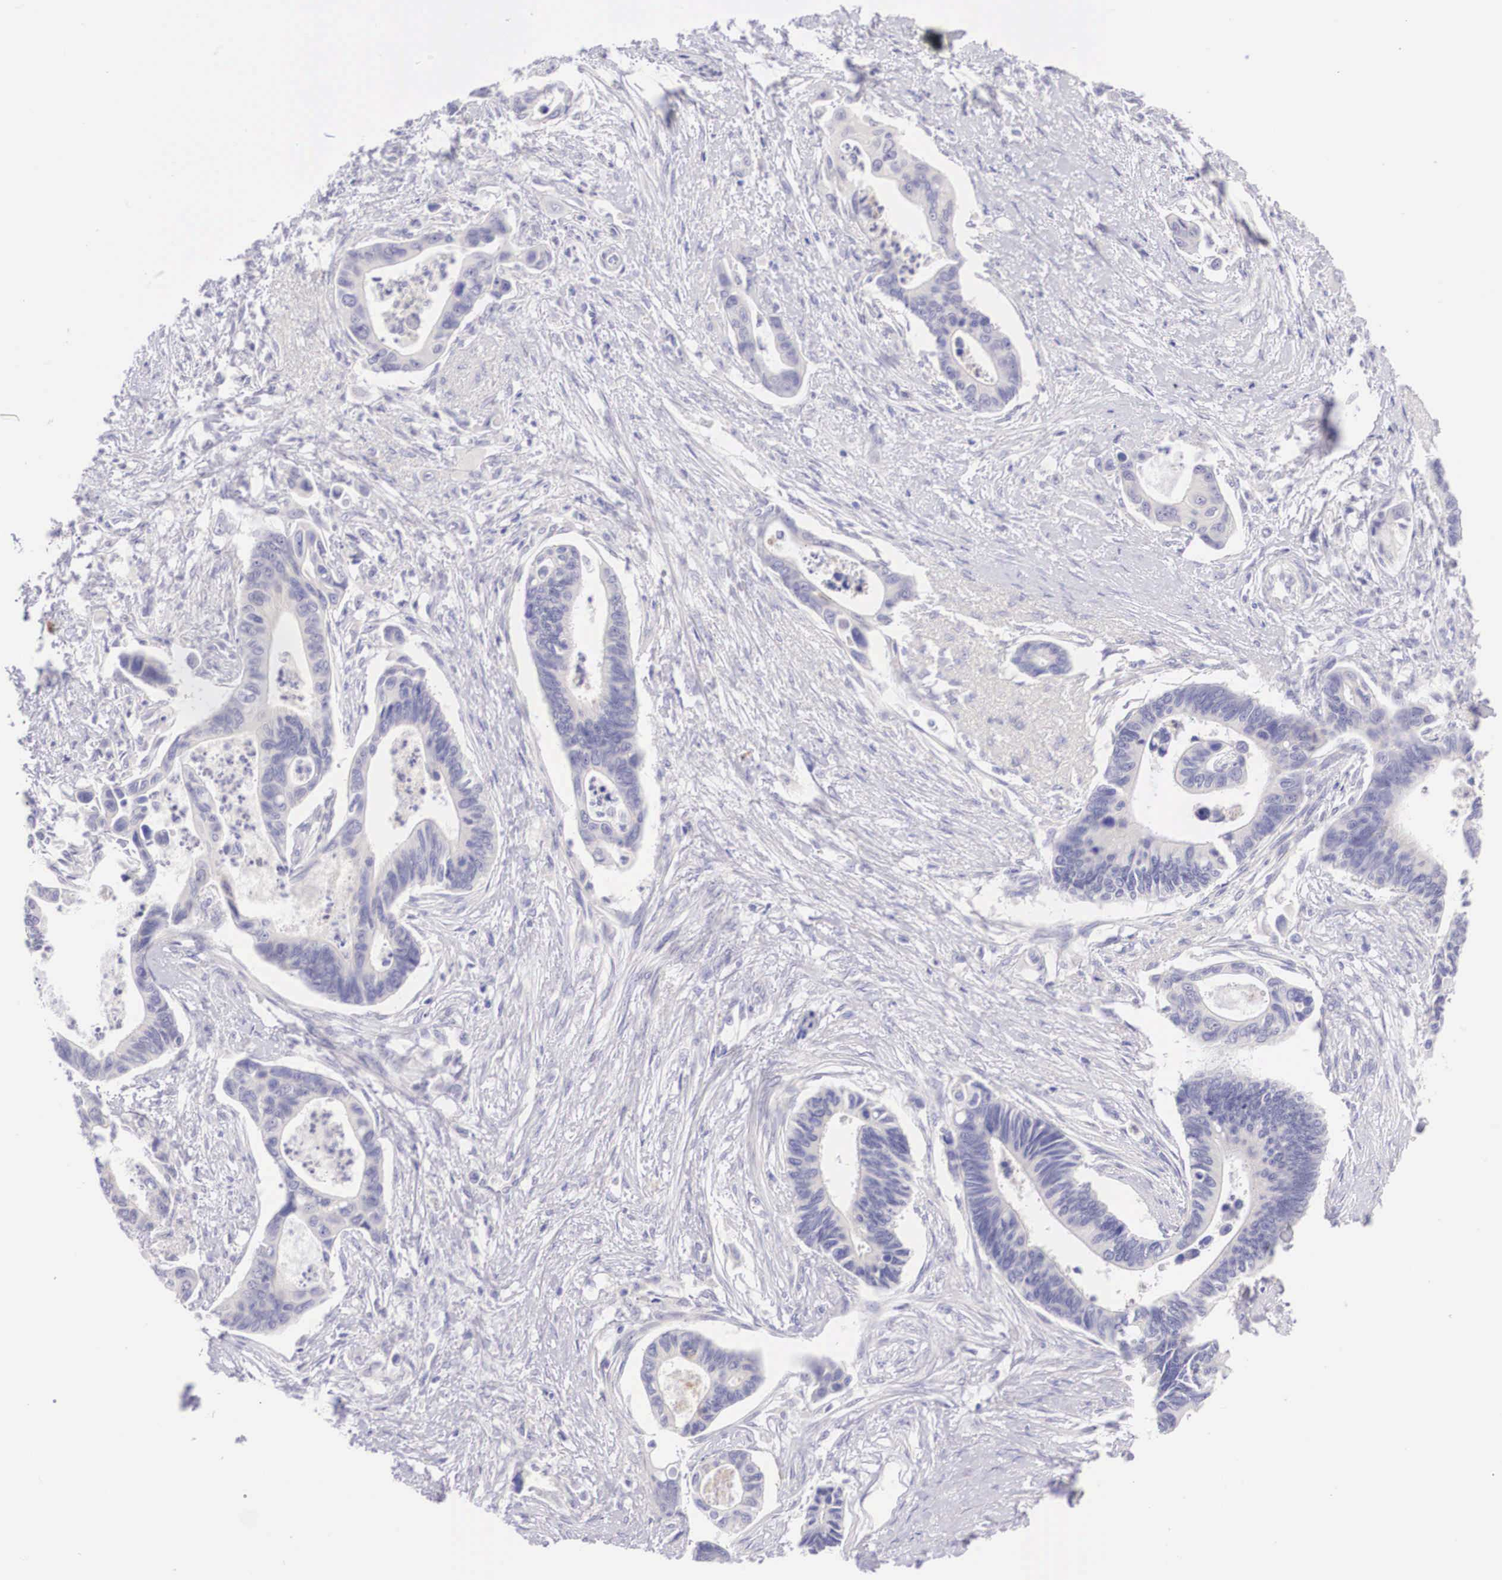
{"staining": {"intensity": "negative", "quantity": "none", "location": "none"}, "tissue": "pancreatic cancer", "cell_type": "Tumor cells", "image_type": "cancer", "snomed": [{"axis": "morphology", "description": "Adenocarcinoma, NOS"}, {"axis": "topography", "description": "Pancreas"}], "caption": "Immunohistochemistry photomicrograph of neoplastic tissue: human pancreatic cancer (adenocarcinoma) stained with DAB (3,3'-diaminobenzidine) reveals no significant protein positivity in tumor cells.", "gene": "BCL6", "patient": {"sex": "female", "age": 70}}